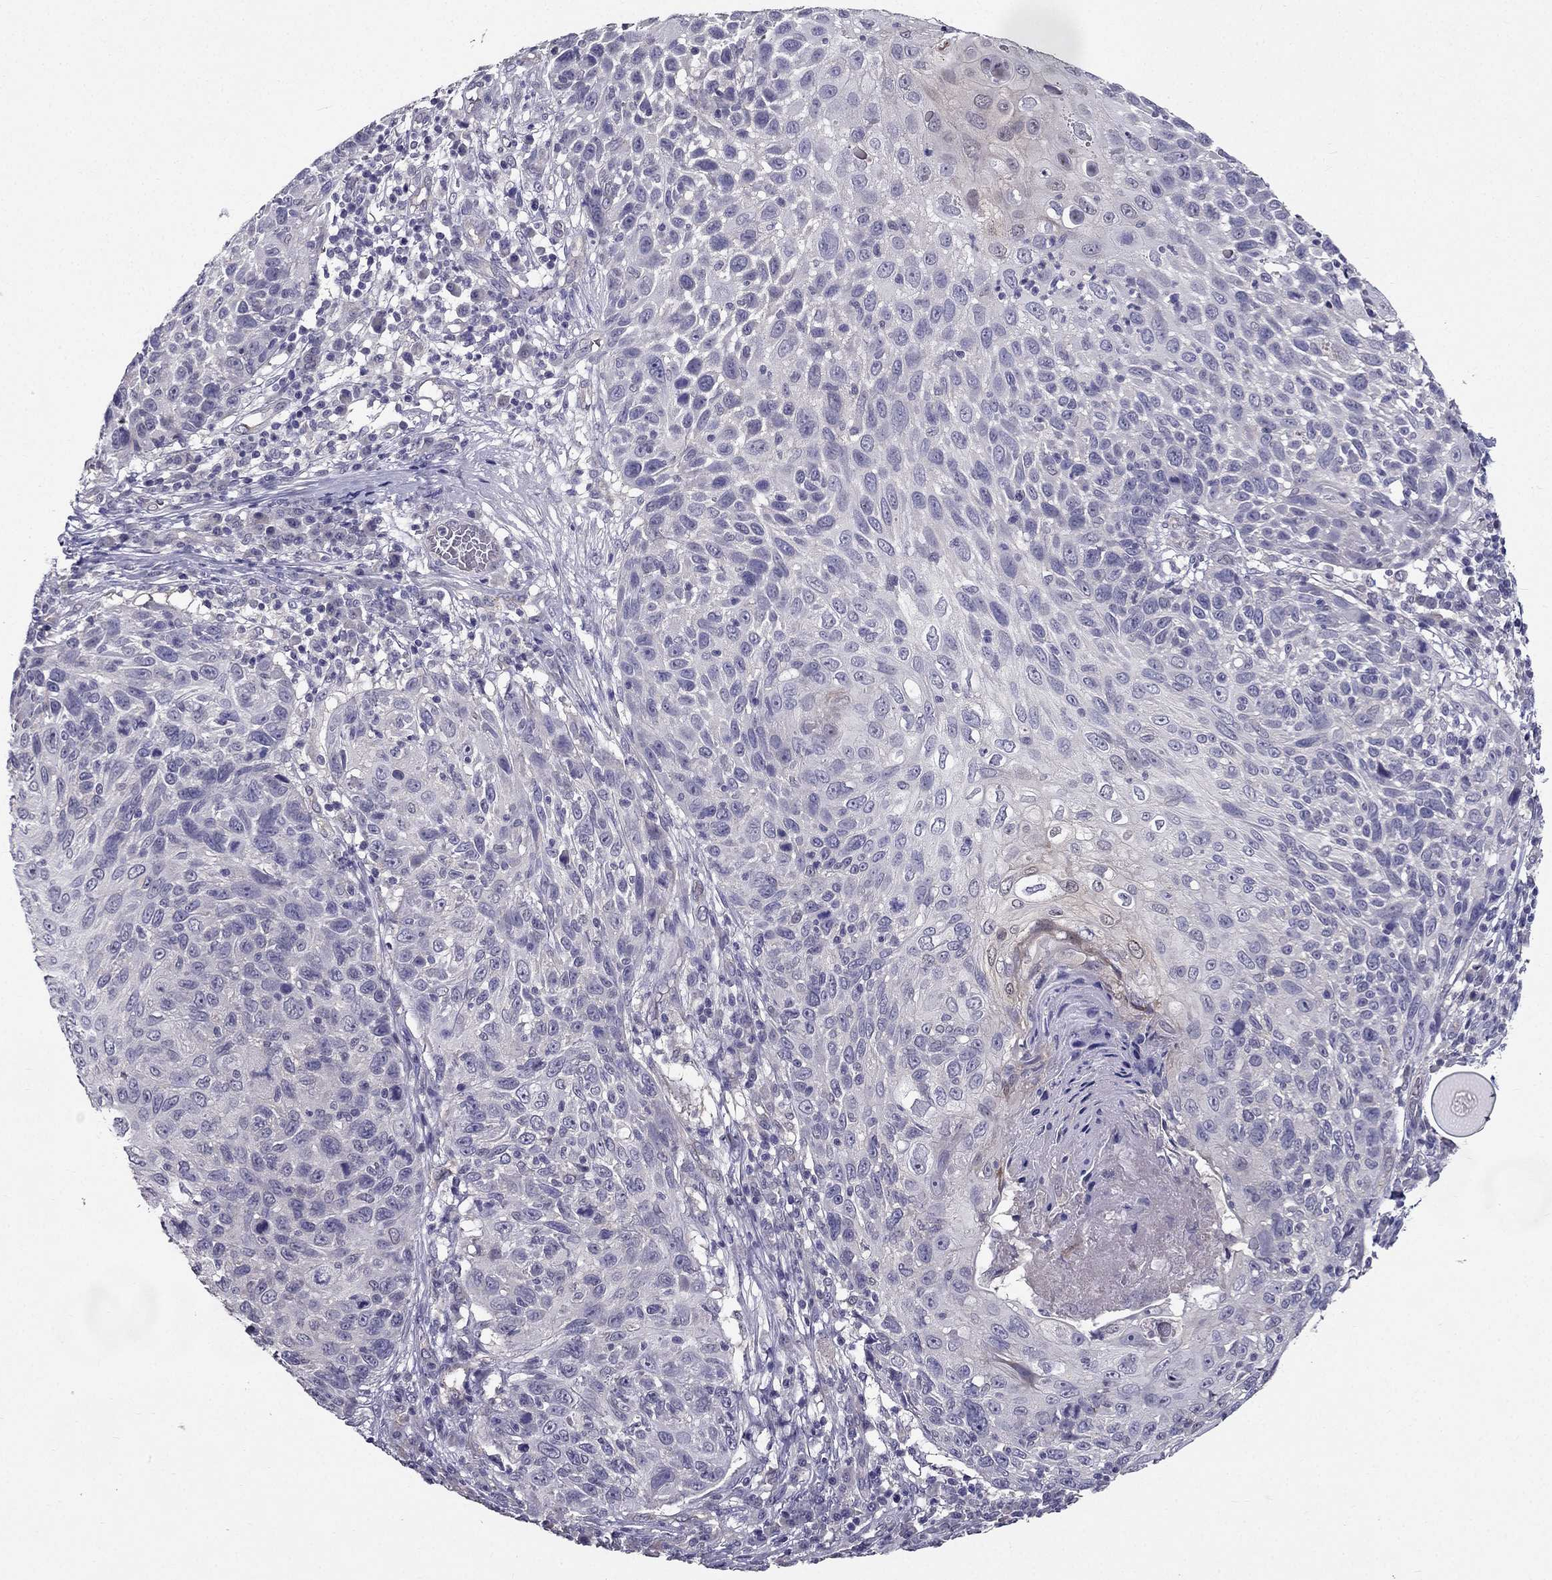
{"staining": {"intensity": "negative", "quantity": "none", "location": "none"}, "tissue": "skin cancer", "cell_type": "Tumor cells", "image_type": "cancer", "snomed": [{"axis": "morphology", "description": "Squamous cell carcinoma, NOS"}, {"axis": "topography", "description": "Skin"}], "caption": "A high-resolution image shows immunohistochemistry staining of squamous cell carcinoma (skin), which displays no significant expression in tumor cells.", "gene": "DUSP15", "patient": {"sex": "male", "age": 92}}